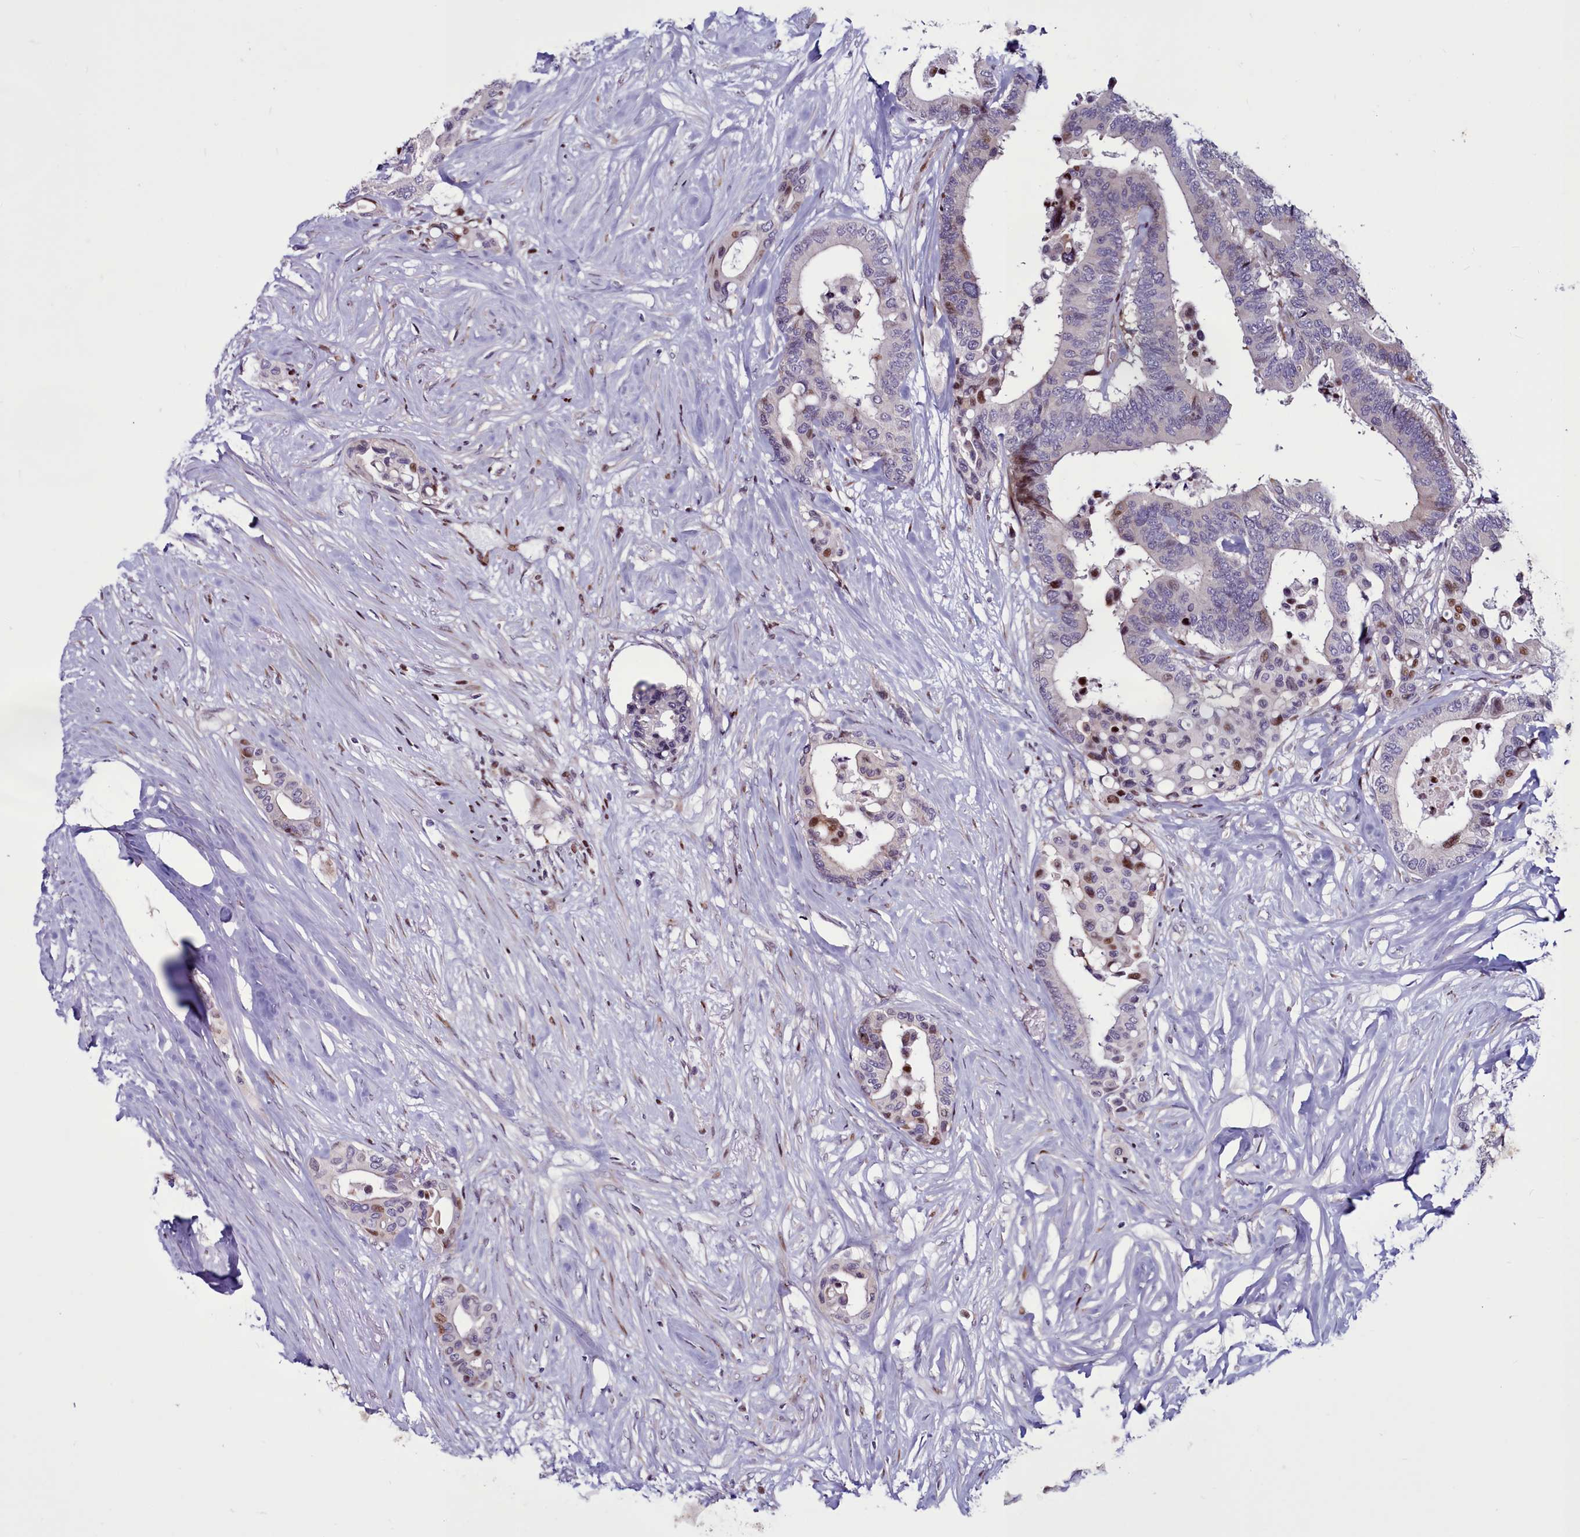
{"staining": {"intensity": "moderate", "quantity": "<25%", "location": "nuclear"}, "tissue": "colorectal cancer", "cell_type": "Tumor cells", "image_type": "cancer", "snomed": [{"axis": "morphology", "description": "Normal tissue, NOS"}, {"axis": "morphology", "description": "Adenocarcinoma, NOS"}, {"axis": "topography", "description": "Colon"}], "caption": "Adenocarcinoma (colorectal) stained with a brown dye demonstrates moderate nuclear positive positivity in about <25% of tumor cells.", "gene": "WBP11", "patient": {"sex": "male", "age": 82}}